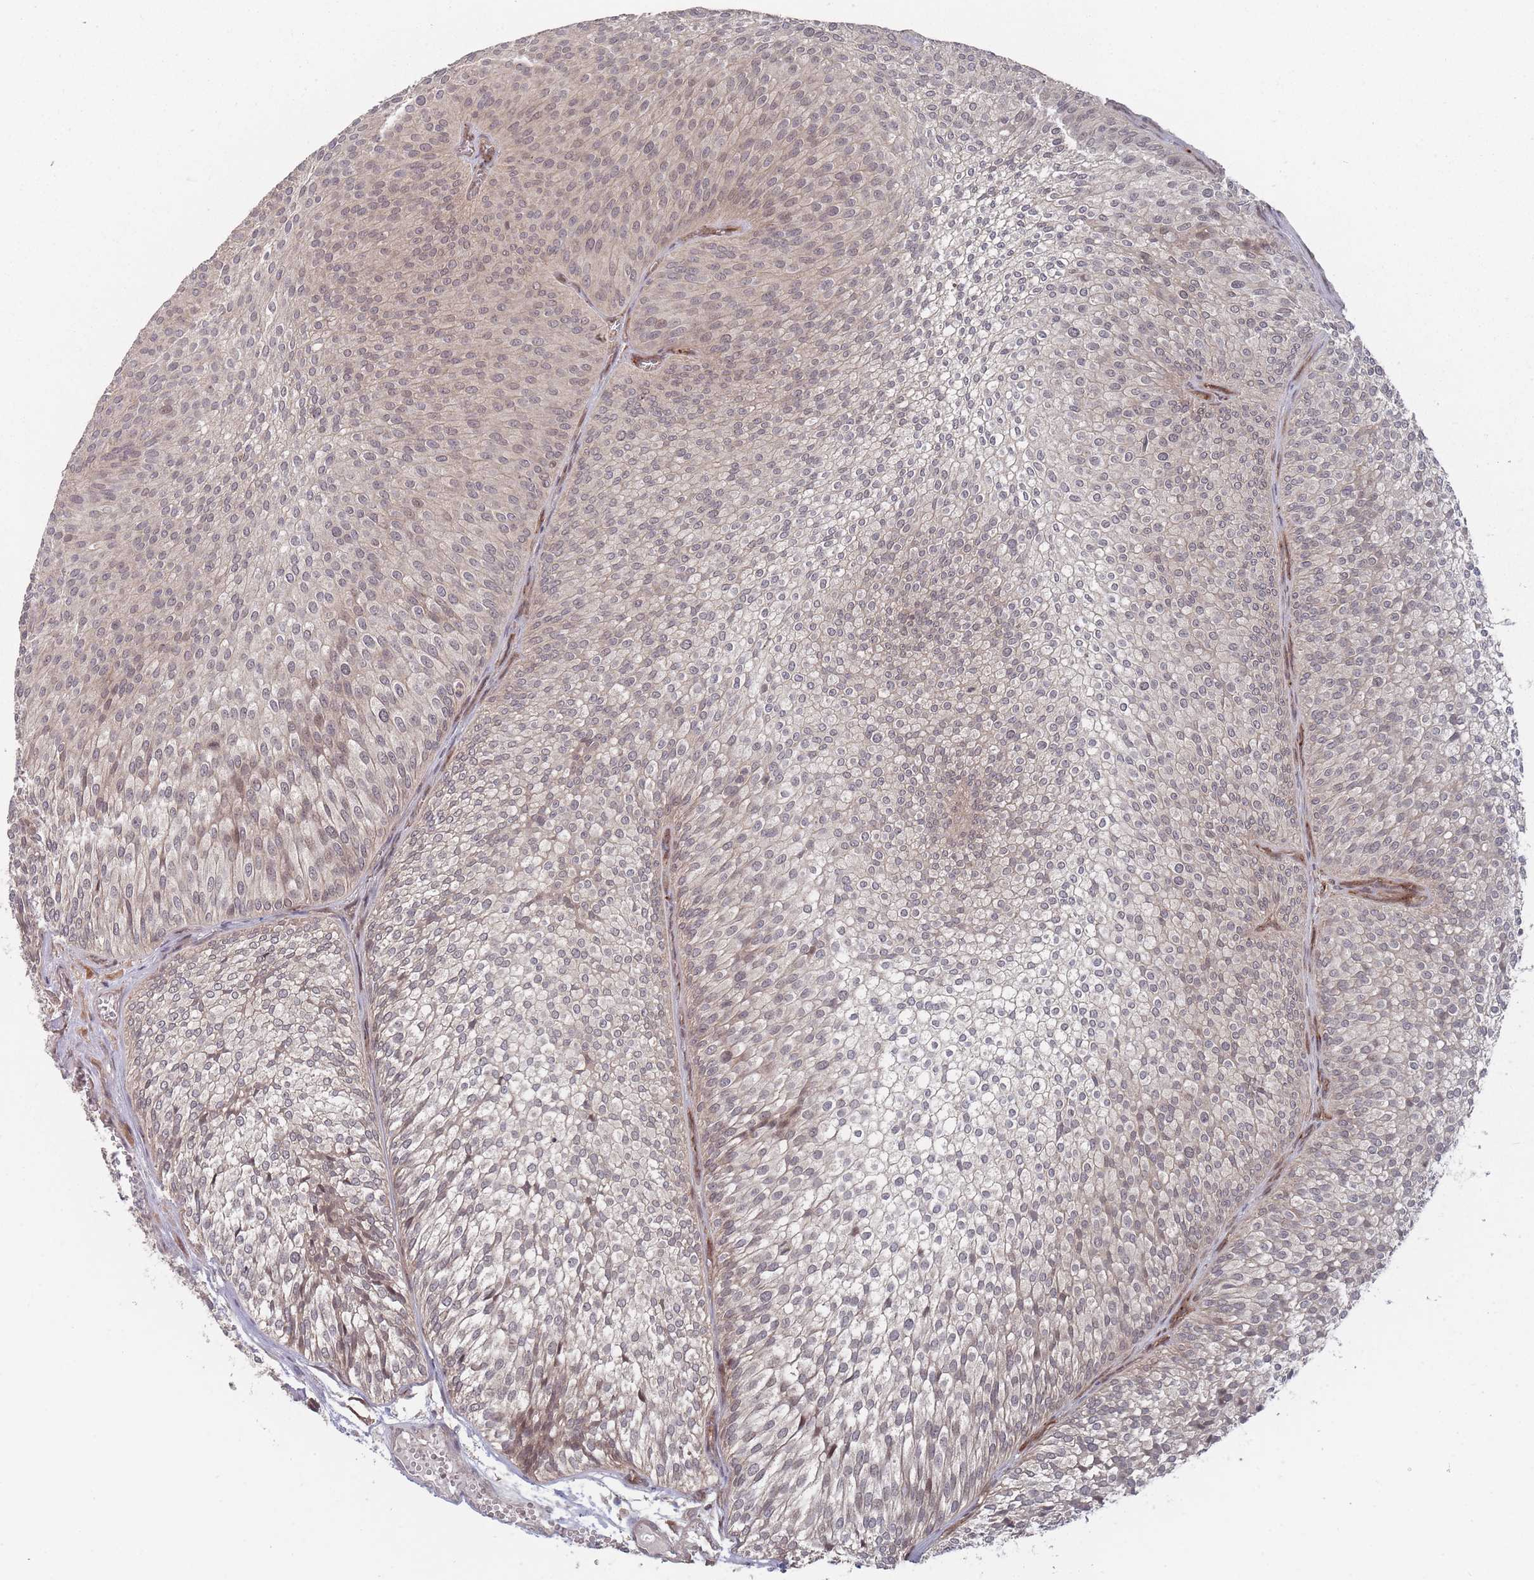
{"staining": {"intensity": "weak", "quantity": "25%-75%", "location": "cytoplasmic/membranous,nuclear"}, "tissue": "urothelial cancer", "cell_type": "Tumor cells", "image_type": "cancer", "snomed": [{"axis": "morphology", "description": "Urothelial carcinoma, Low grade"}, {"axis": "topography", "description": "Urinary bladder"}], "caption": "Low-grade urothelial carcinoma stained for a protein displays weak cytoplasmic/membranous and nuclear positivity in tumor cells. (IHC, brightfield microscopy, high magnification).", "gene": "CNTRL", "patient": {"sex": "male", "age": 91}}